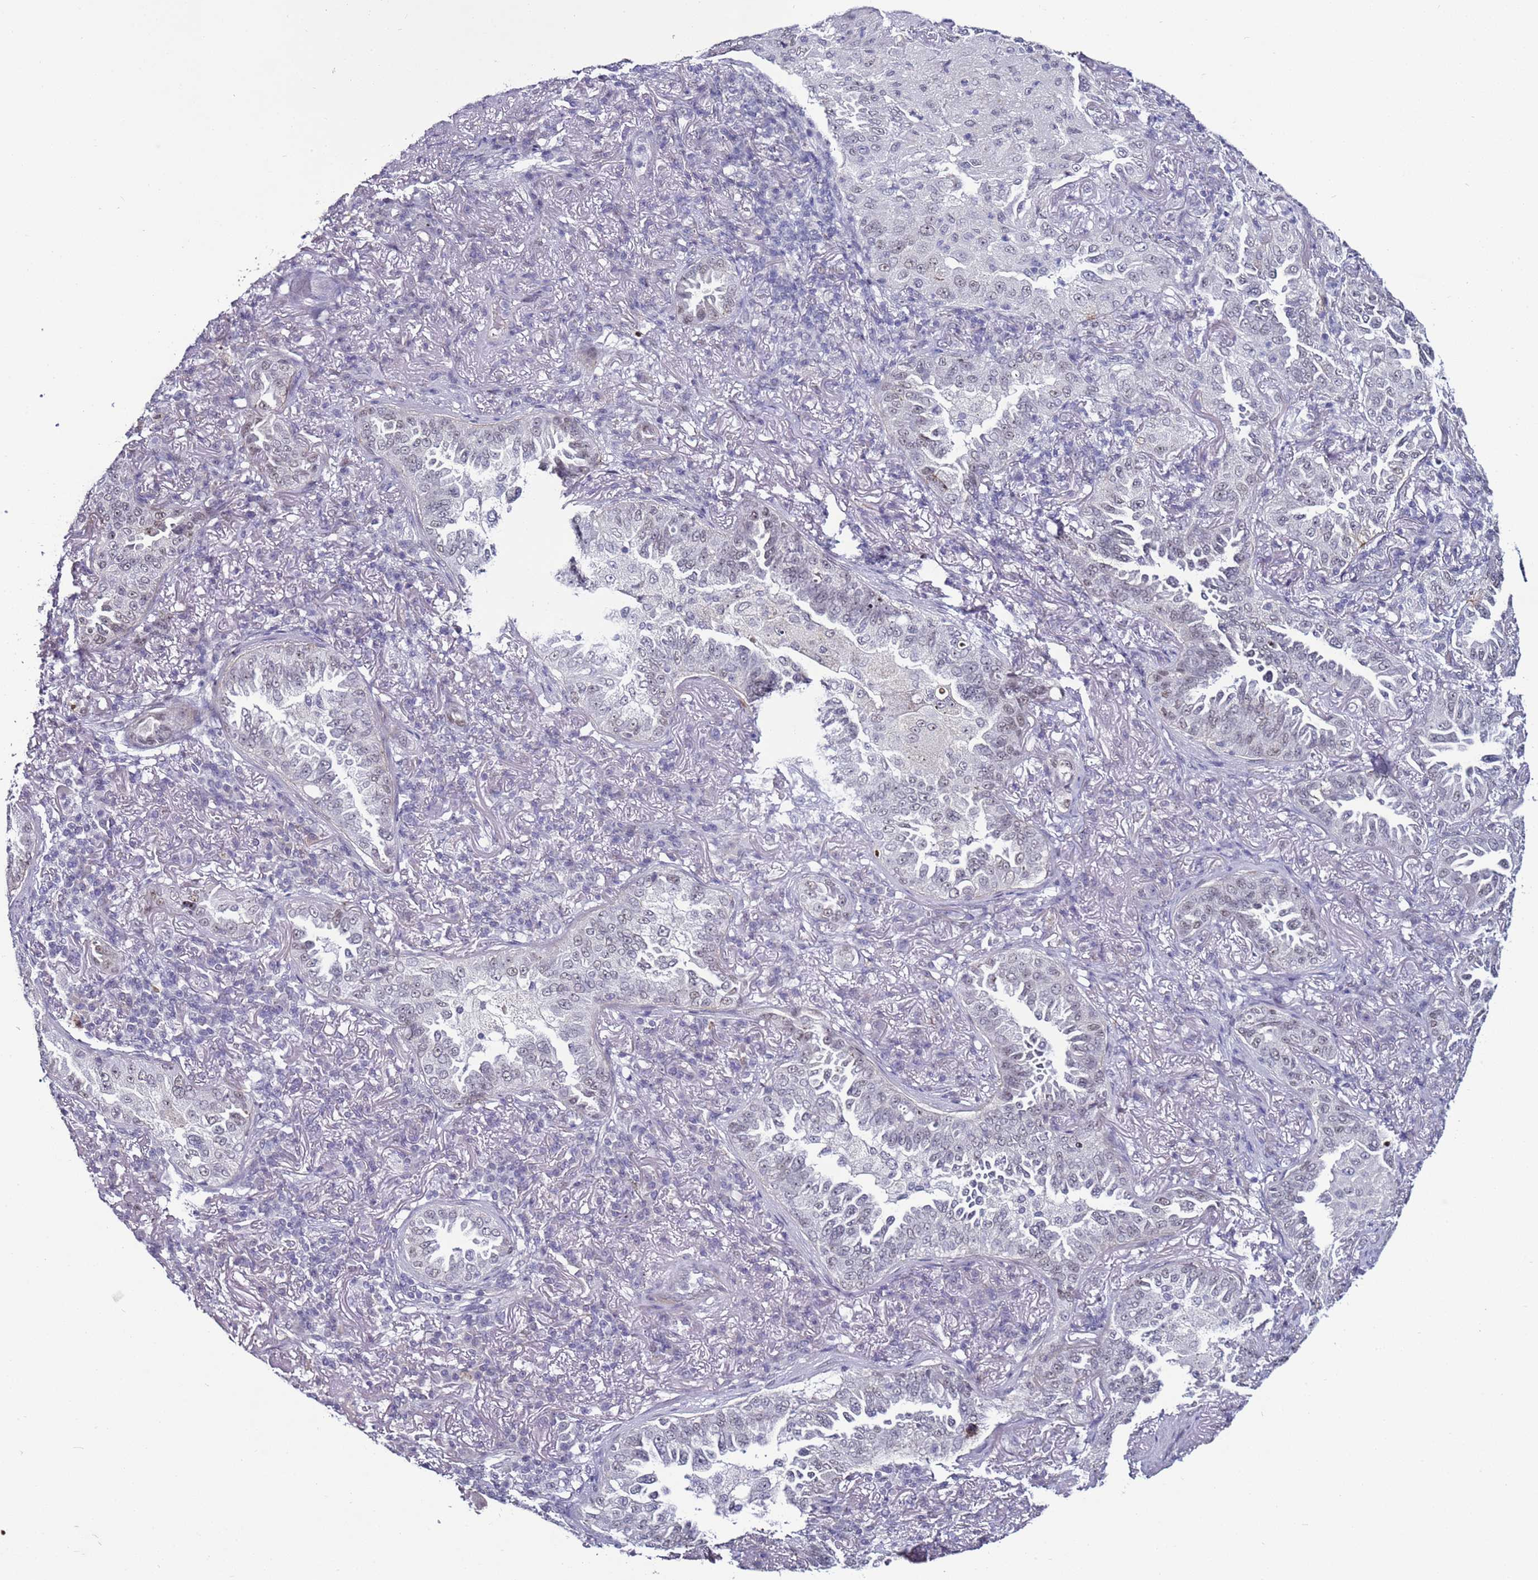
{"staining": {"intensity": "negative", "quantity": "none", "location": "none"}, "tissue": "lung cancer", "cell_type": "Tumor cells", "image_type": "cancer", "snomed": [{"axis": "morphology", "description": "Adenocarcinoma, NOS"}, {"axis": "topography", "description": "Lung"}], "caption": "DAB (3,3'-diaminobenzidine) immunohistochemical staining of human lung cancer exhibits no significant expression in tumor cells.", "gene": "PSMA7", "patient": {"sex": "female", "age": 69}}